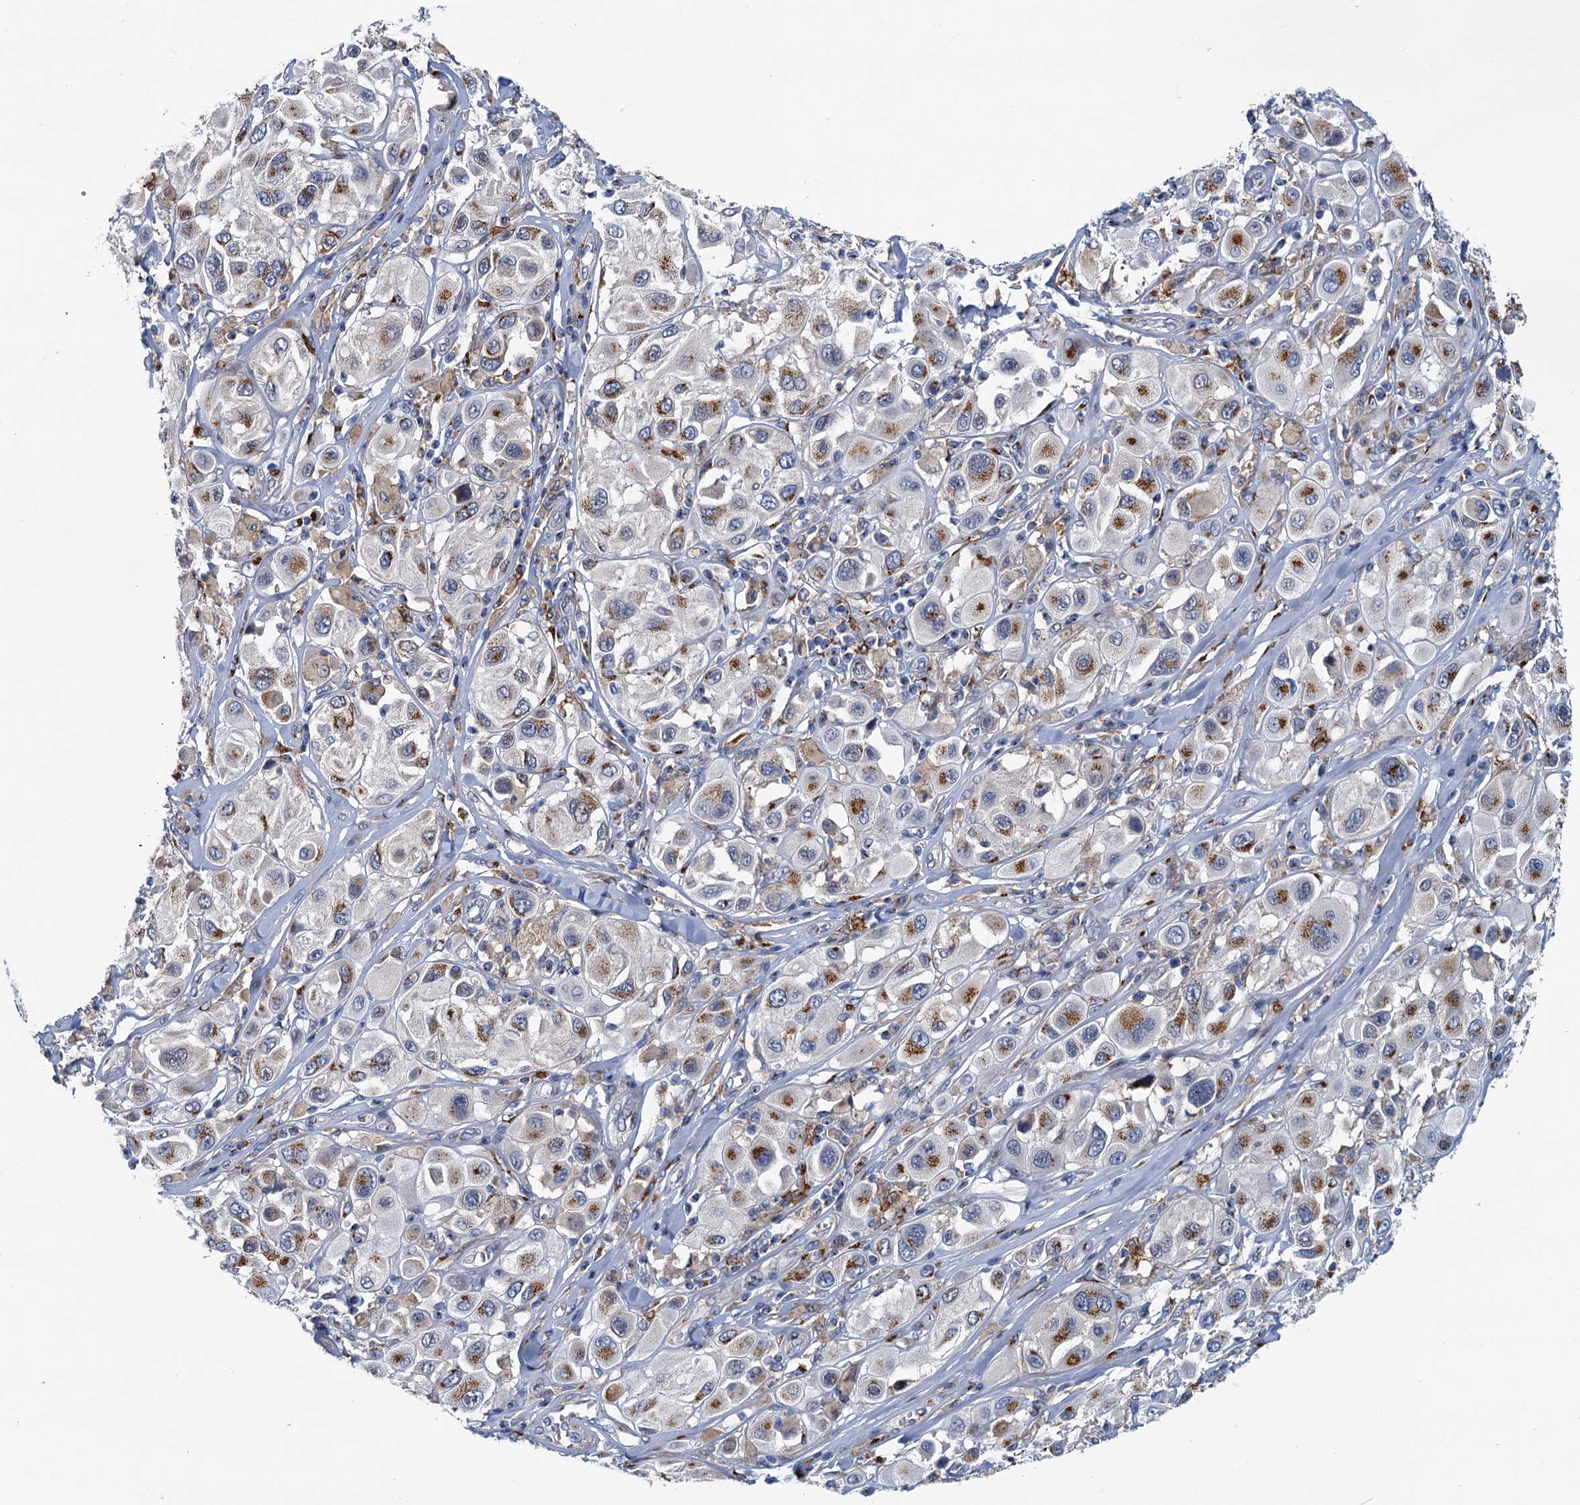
{"staining": {"intensity": "moderate", "quantity": "25%-75%", "location": "cytoplasmic/membranous"}, "tissue": "melanoma", "cell_type": "Tumor cells", "image_type": "cancer", "snomed": [{"axis": "morphology", "description": "Malignant melanoma, Metastatic site"}, {"axis": "topography", "description": "Skin"}], "caption": "This micrograph displays immunohistochemistry staining of human malignant melanoma (metastatic site), with medium moderate cytoplasmic/membranous expression in approximately 25%-75% of tumor cells.", "gene": "BET1L", "patient": {"sex": "male", "age": 41}}